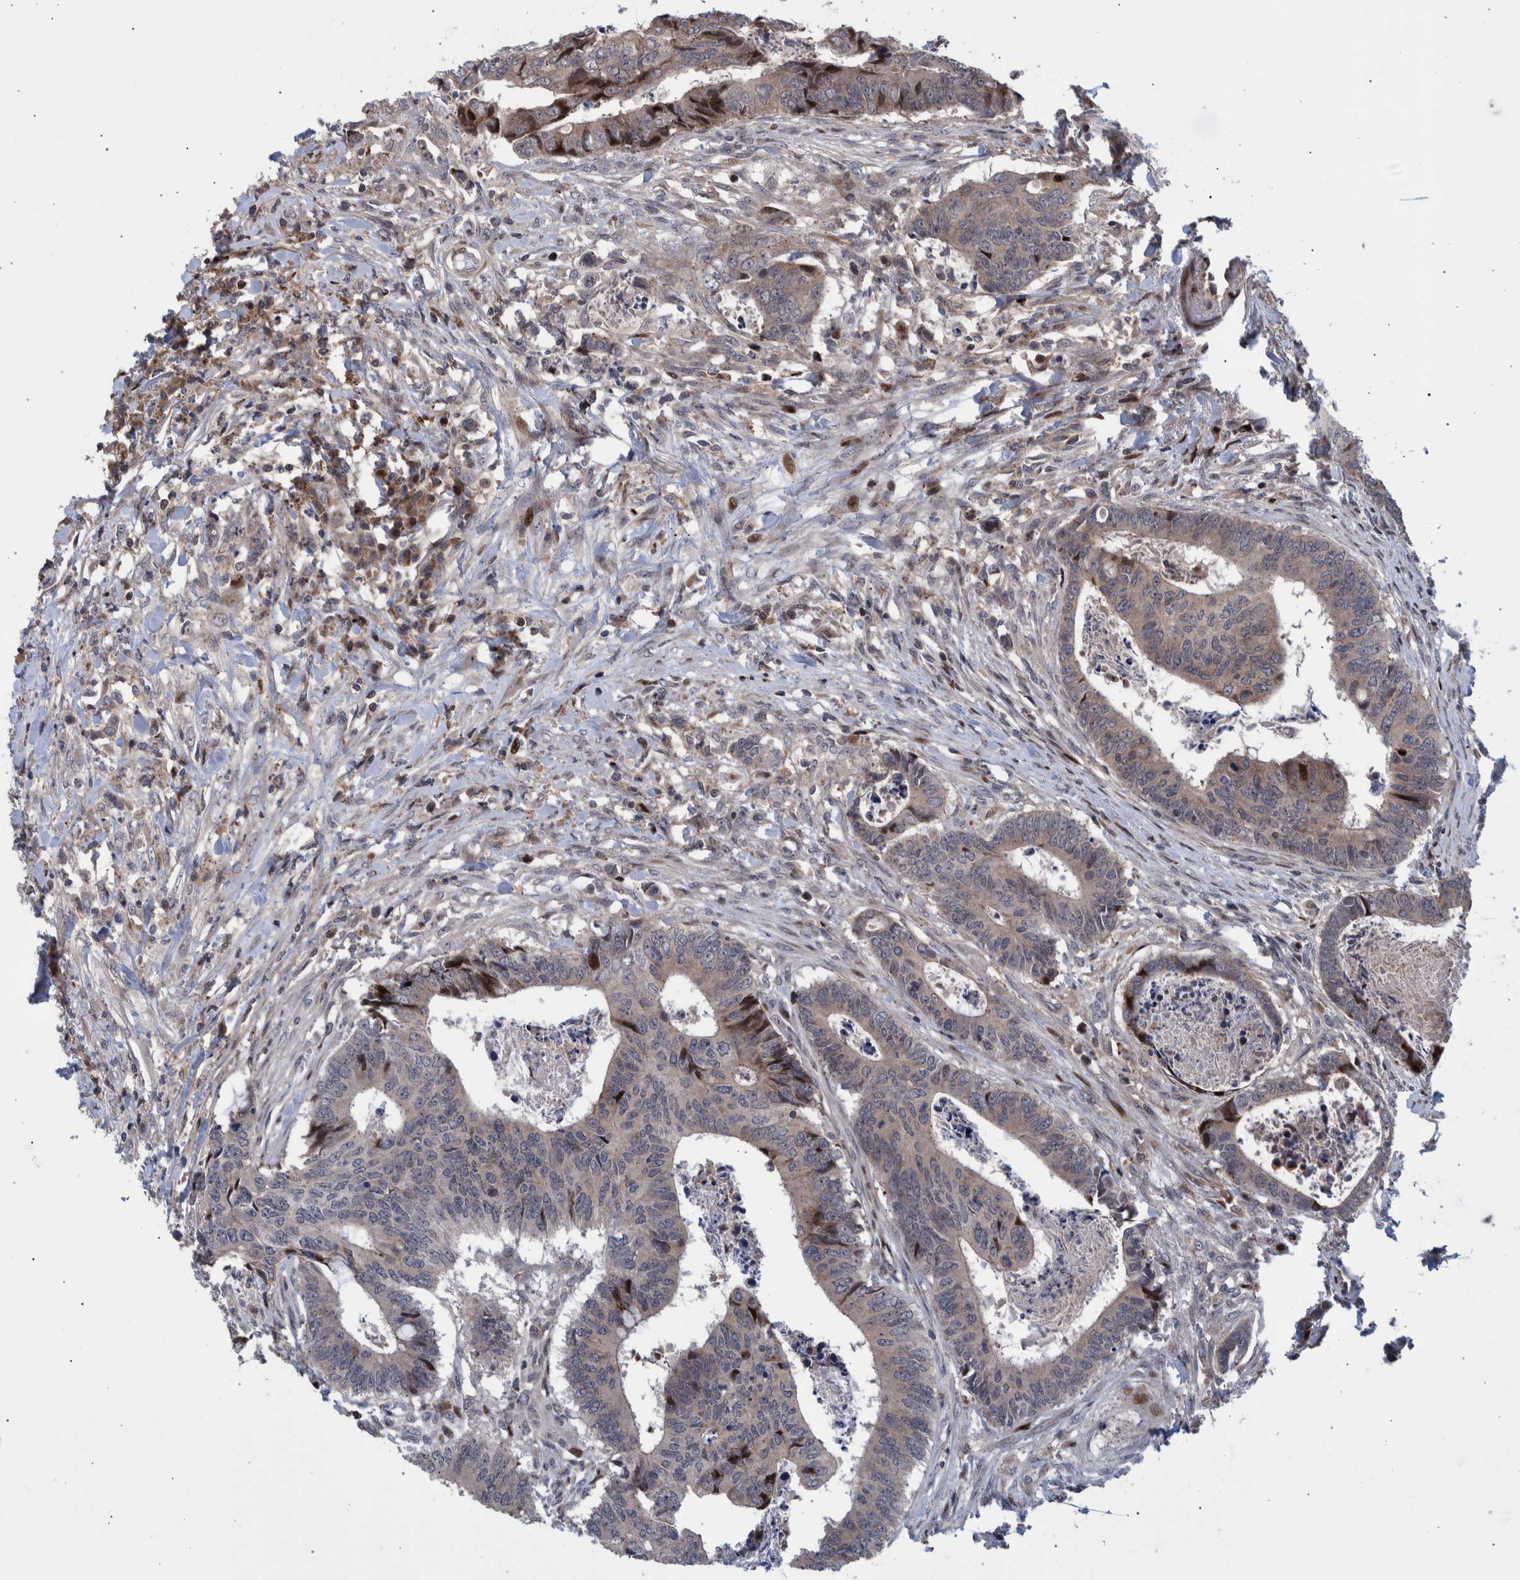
{"staining": {"intensity": "weak", "quantity": "25%-75%", "location": "cytoplasmic/membranous"}, "tissue": "colorectal cancer", "cell_type": "Tumor cells", "image_type": "cancer", "snomed": [{"axis": "morphology", "description": "Adenocarcinoma, NOS"}, {"axis": "topography", "description": "Rectum"}], "caption": "A brown stain labels weak cytoplasmic/membranous expression of a protein in human adenocarcinoma (colorectal) tumor cells.", "gene": "SHISA6", "patient": {"sex": "male", "age": 84}}